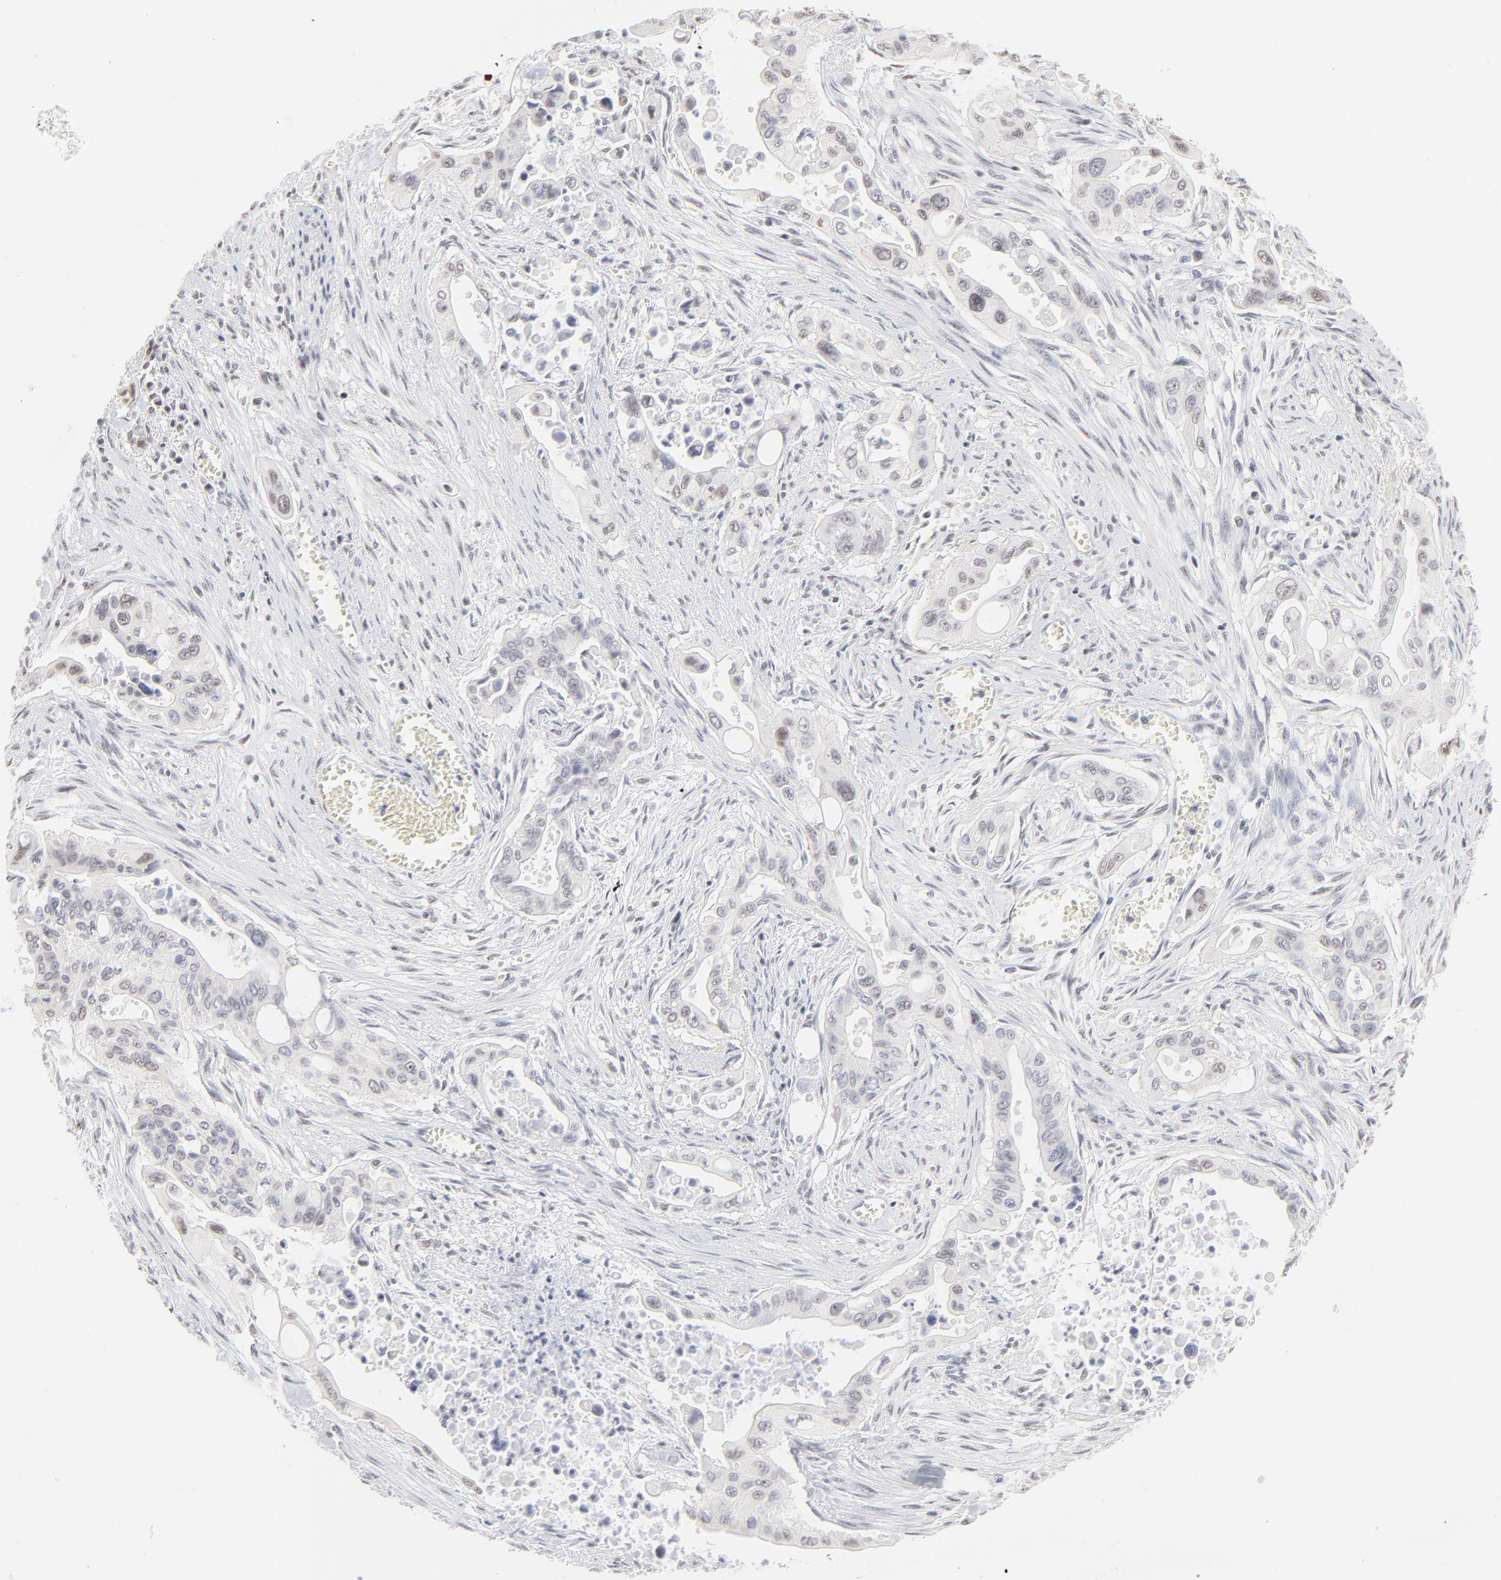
{"staining": {"intensity": "weak", "quantity": "<25%", "location": "nuclear"}, "tissue": "pancreatic cancer", "cell_type": "Tumor cells", "image_type": "cancer", "snomed": [{"axis": "morphology", "description": "Adenocarcinoma, NOS"}, {"axis": "topography", "description": "Pancreas"}], "caption": "Immunohistochemistry of pancreatic adenocarcinoma shows no expression in tumor cells.", "gene": "NFIL3", "patient": {"sex": "male", "age": 77}}